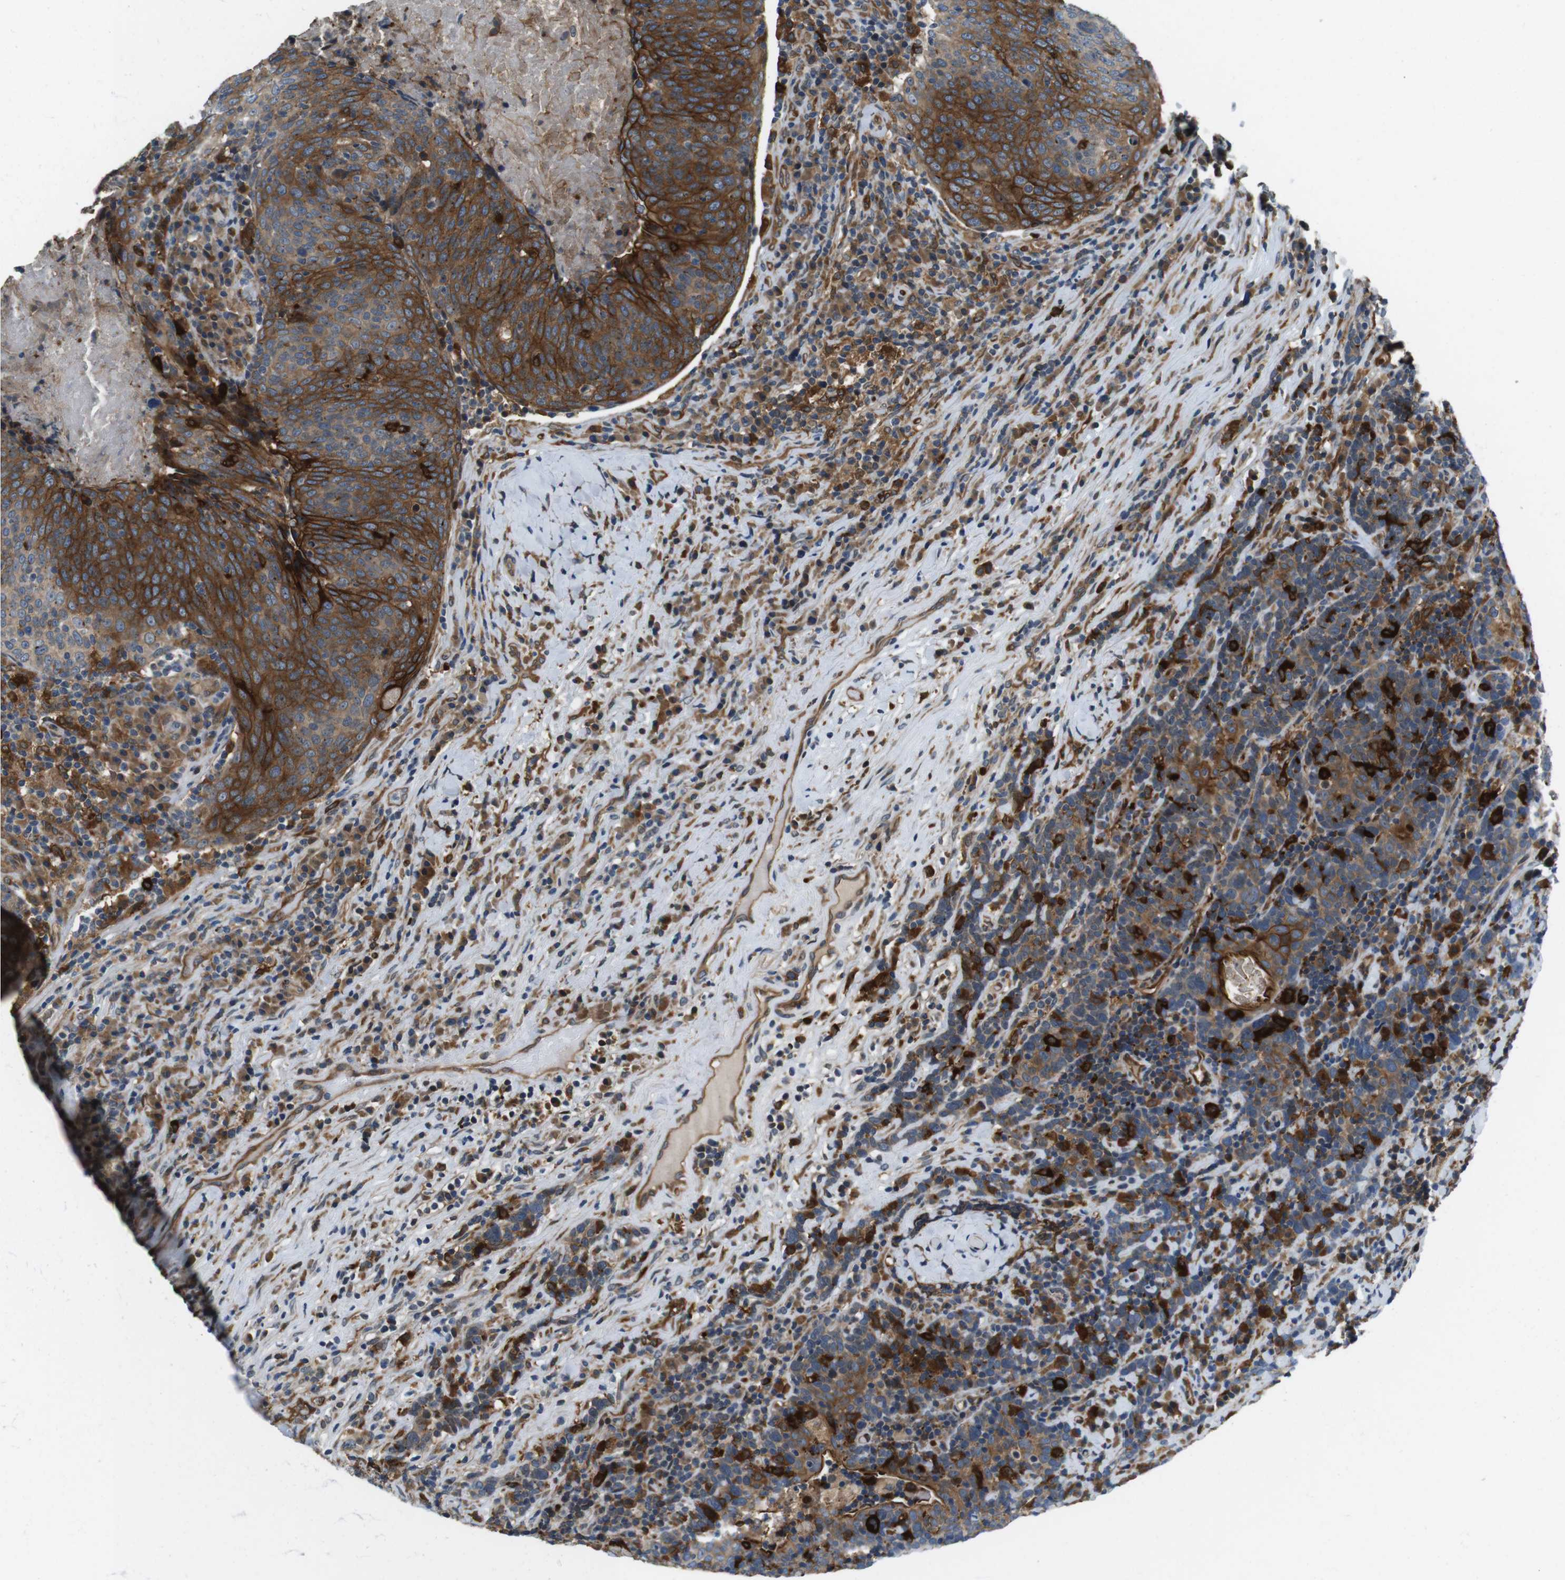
{"staining": {"intensity": "strong", "quantity": ">75%", "location": "cytoplasmic/membranous"}, "tissue": "head and neck cancer", "cell_type": "Tumor cells", "image_type": "cancer", "snomed": [{"axis": "morphology", "description": "Squamous cell carcinoma, NOS"}, {"axis": "morphology", "description": "Squamous cell carcinoma, metastatic, NOS"}, {"axis": "topography", "description": "Lymph node"}, {"axis": "topography", "description": "Head-Neck"}], "caption": "This micrograph shows immunohistochemistry (IHC) staining of human metastatic squamous cell carcinoma (head and neck), with high strong cytoplasmic/membranous positivity in approximately >75% of tumor cells.", "gene": "PALD1", "patient": {"sex": "male", "age": 62}}